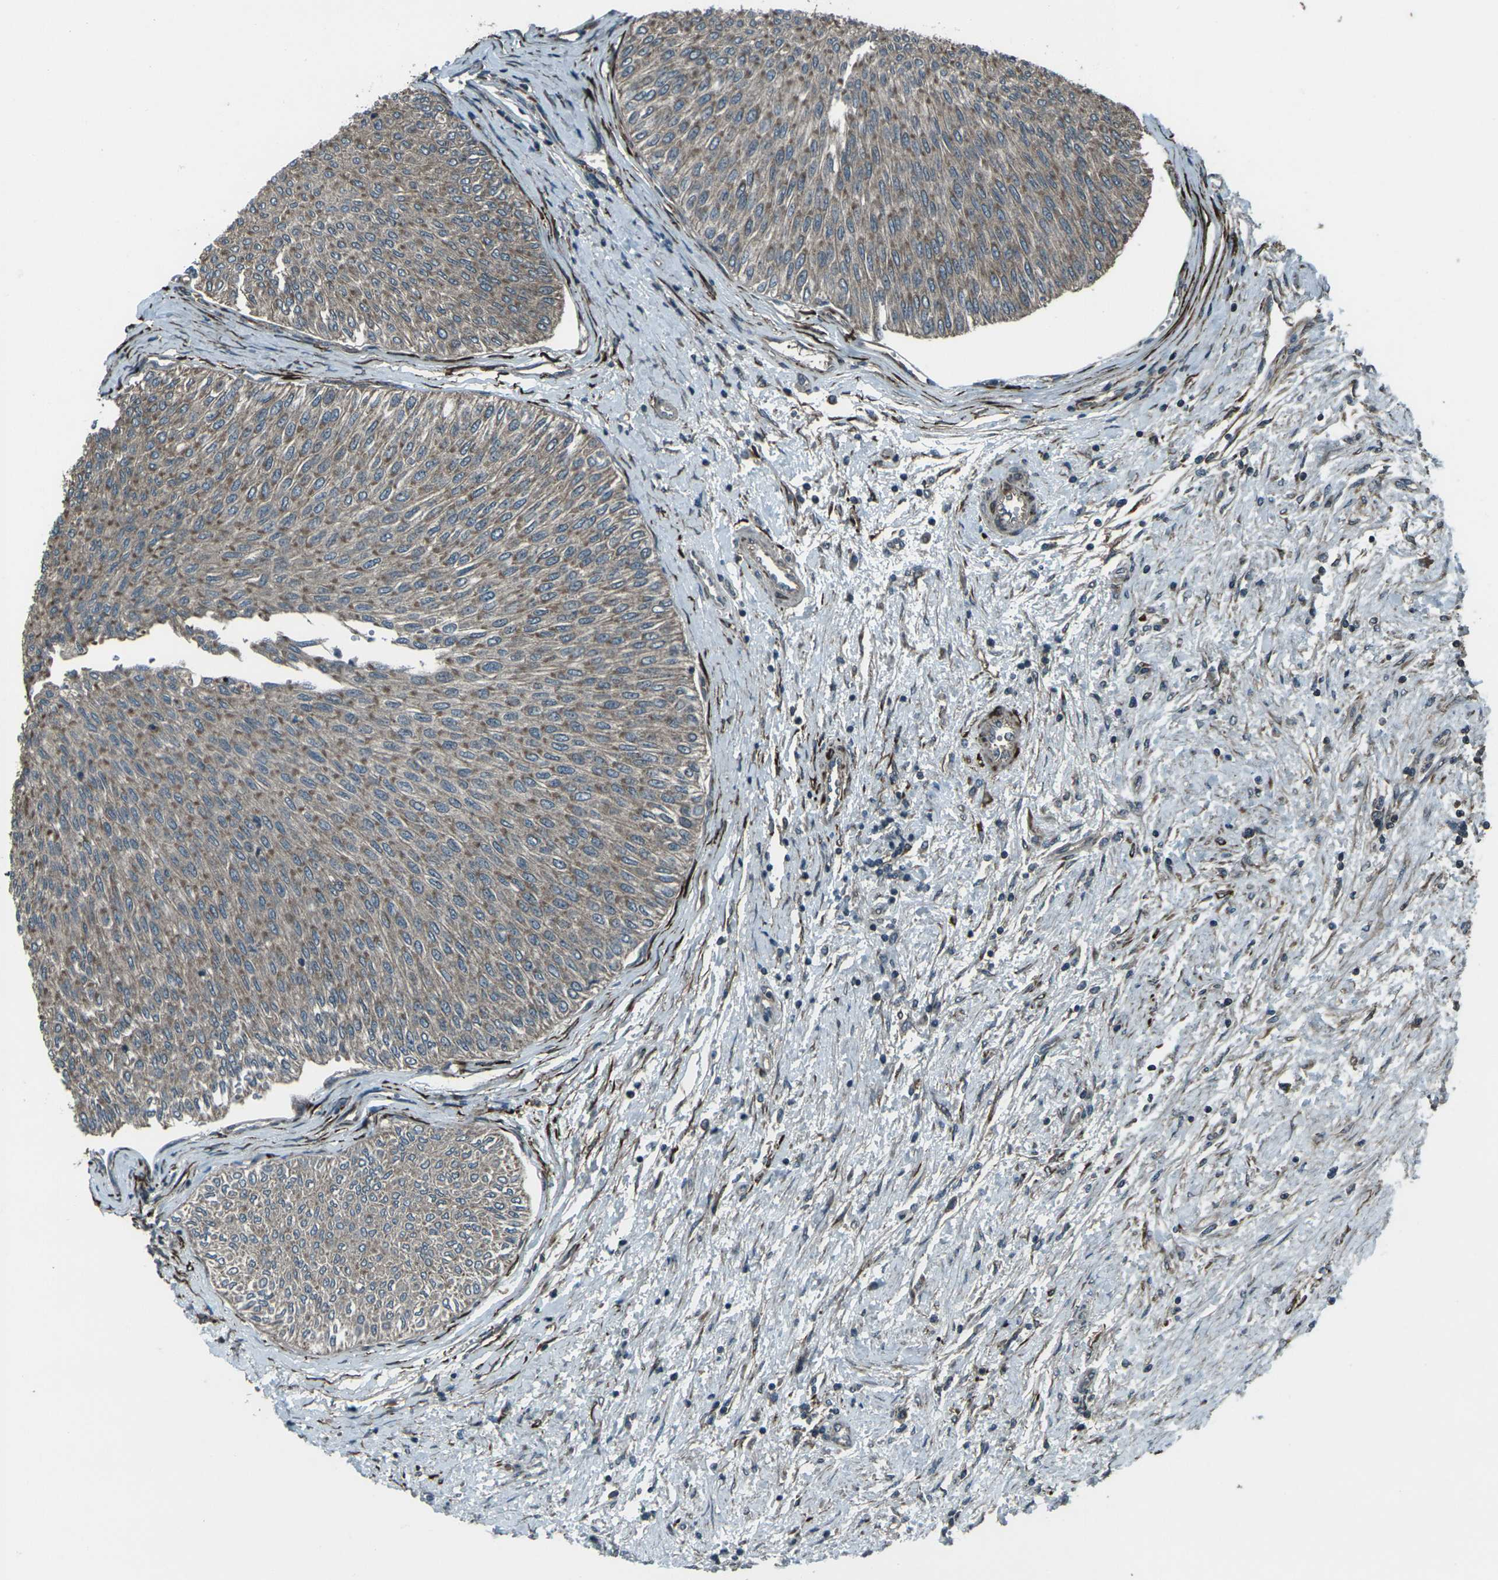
{"staining": {"intensity": "weak", "quantity": ">75%", "location": "cytoplasmic/membranous"}, "tissue": "urothelial cancer", "cell_type": "Tumor cells", "image_type": "cancer", "snomed": [{"axis": "morphology", "description": "Urothelial carcinoma, Low grade"}, {"axis": "topography", "description": "Urinary bladder"}], "caption": "A photomicrograph showing weak cytoplasmic/membranous expression in approximately >75% of tumor cells in urothelial cancer, as visualized by brown immunohistochemical staining.", "gene": "LSMEM1", "patient": {"sex": "male", "age": 78}}